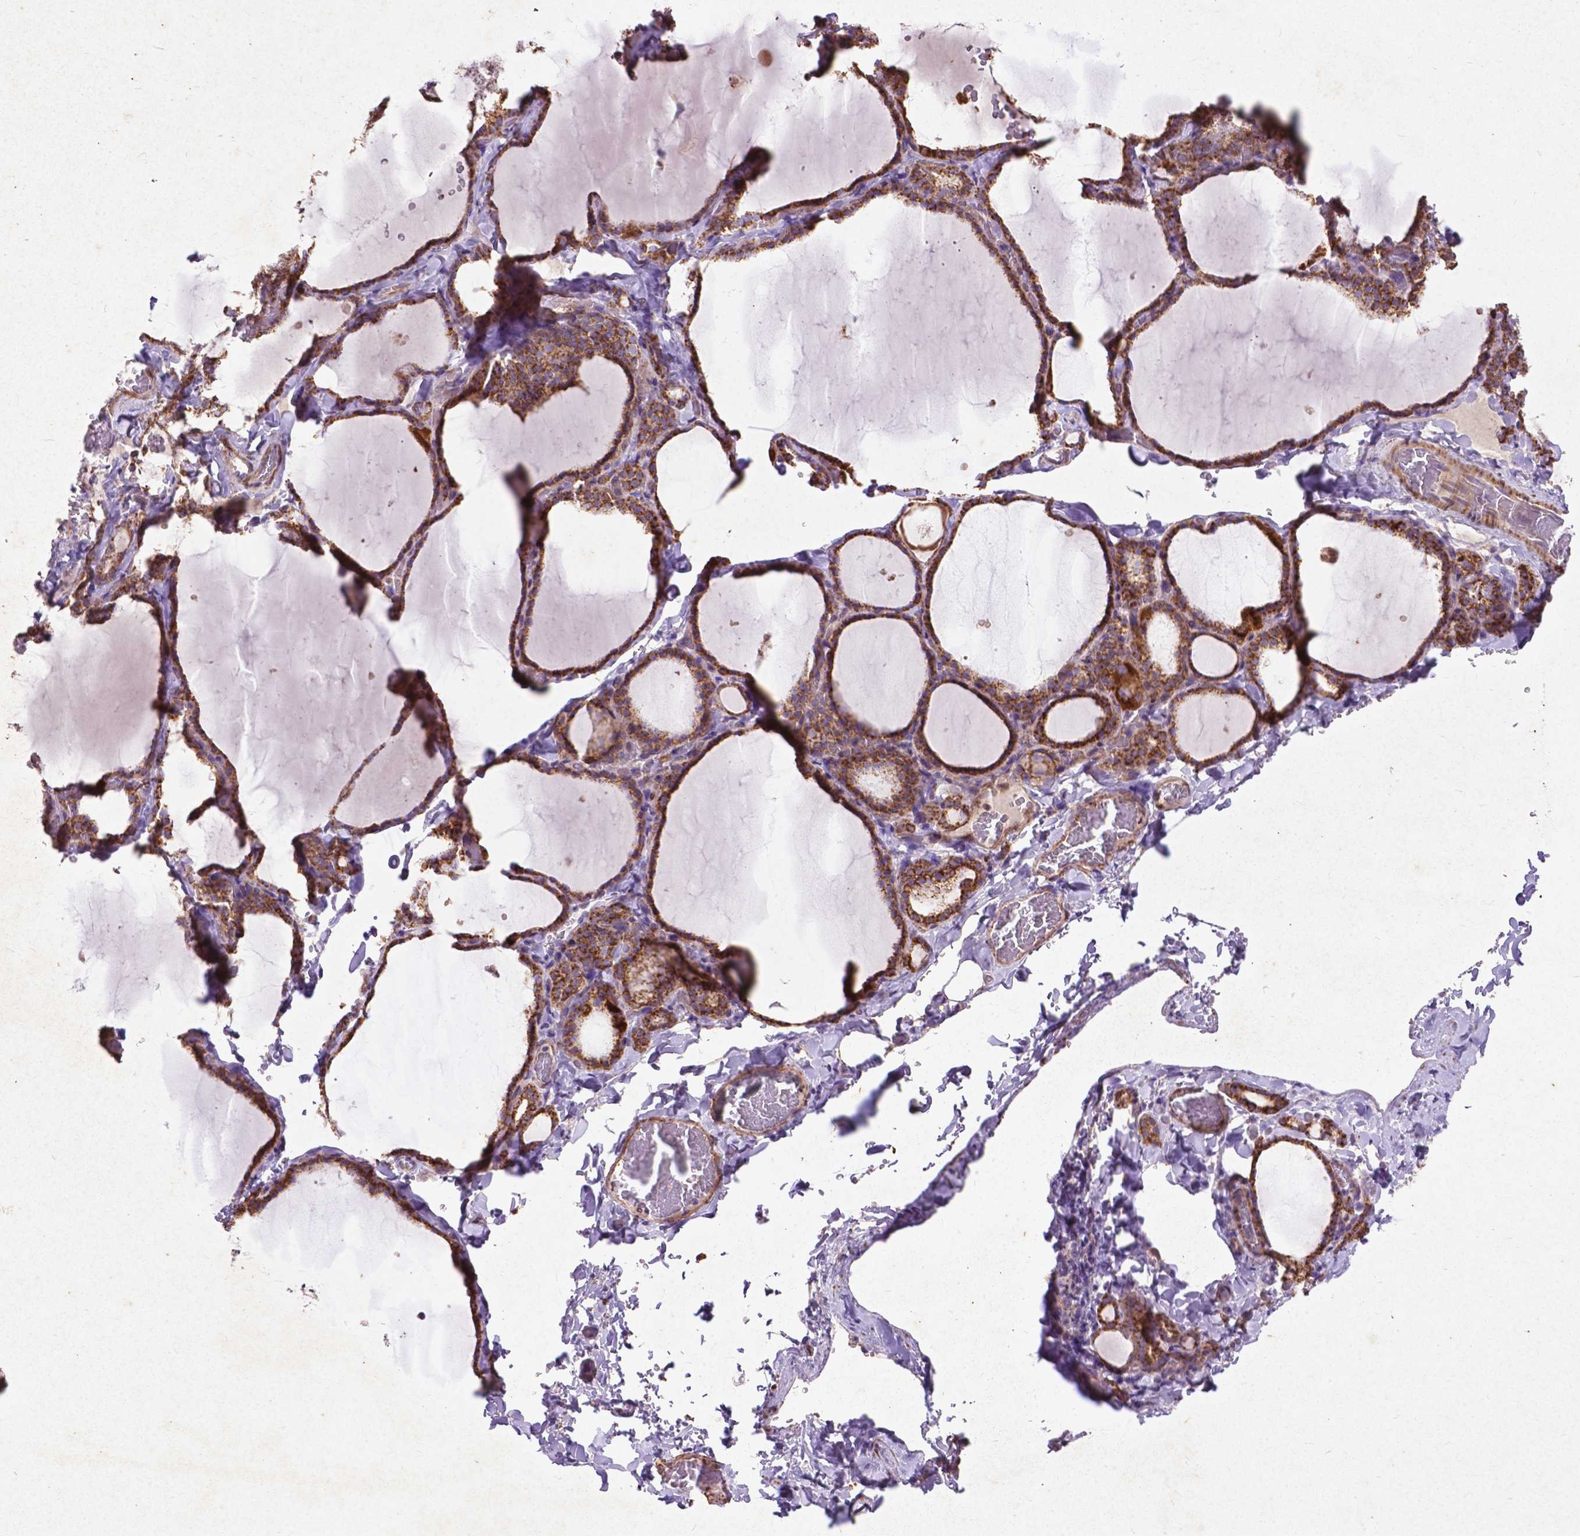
{"staining": {"intensity": "strong", "quantity": "25%-75%", "location": "cytoplasmic/membranous"}, "tissue": "thyroid gland", "cell_type": "Glandular cells", "image_type": "normal", "snomed": [{"axis": "morphology", "description": "Normal tissue, NOS"}, {"axis": "topography", "description": "Thyroid gland"}], "caption": "High-power microscopy captured an immunohistochemistry (IHC) image of unremarkable thyroid gland, revealing strong cytoplasmic/membranous staining in about 25%-75% of glandular cells.", "gene": "THEGL", "patient": {"sex": "female", "age": 22}}